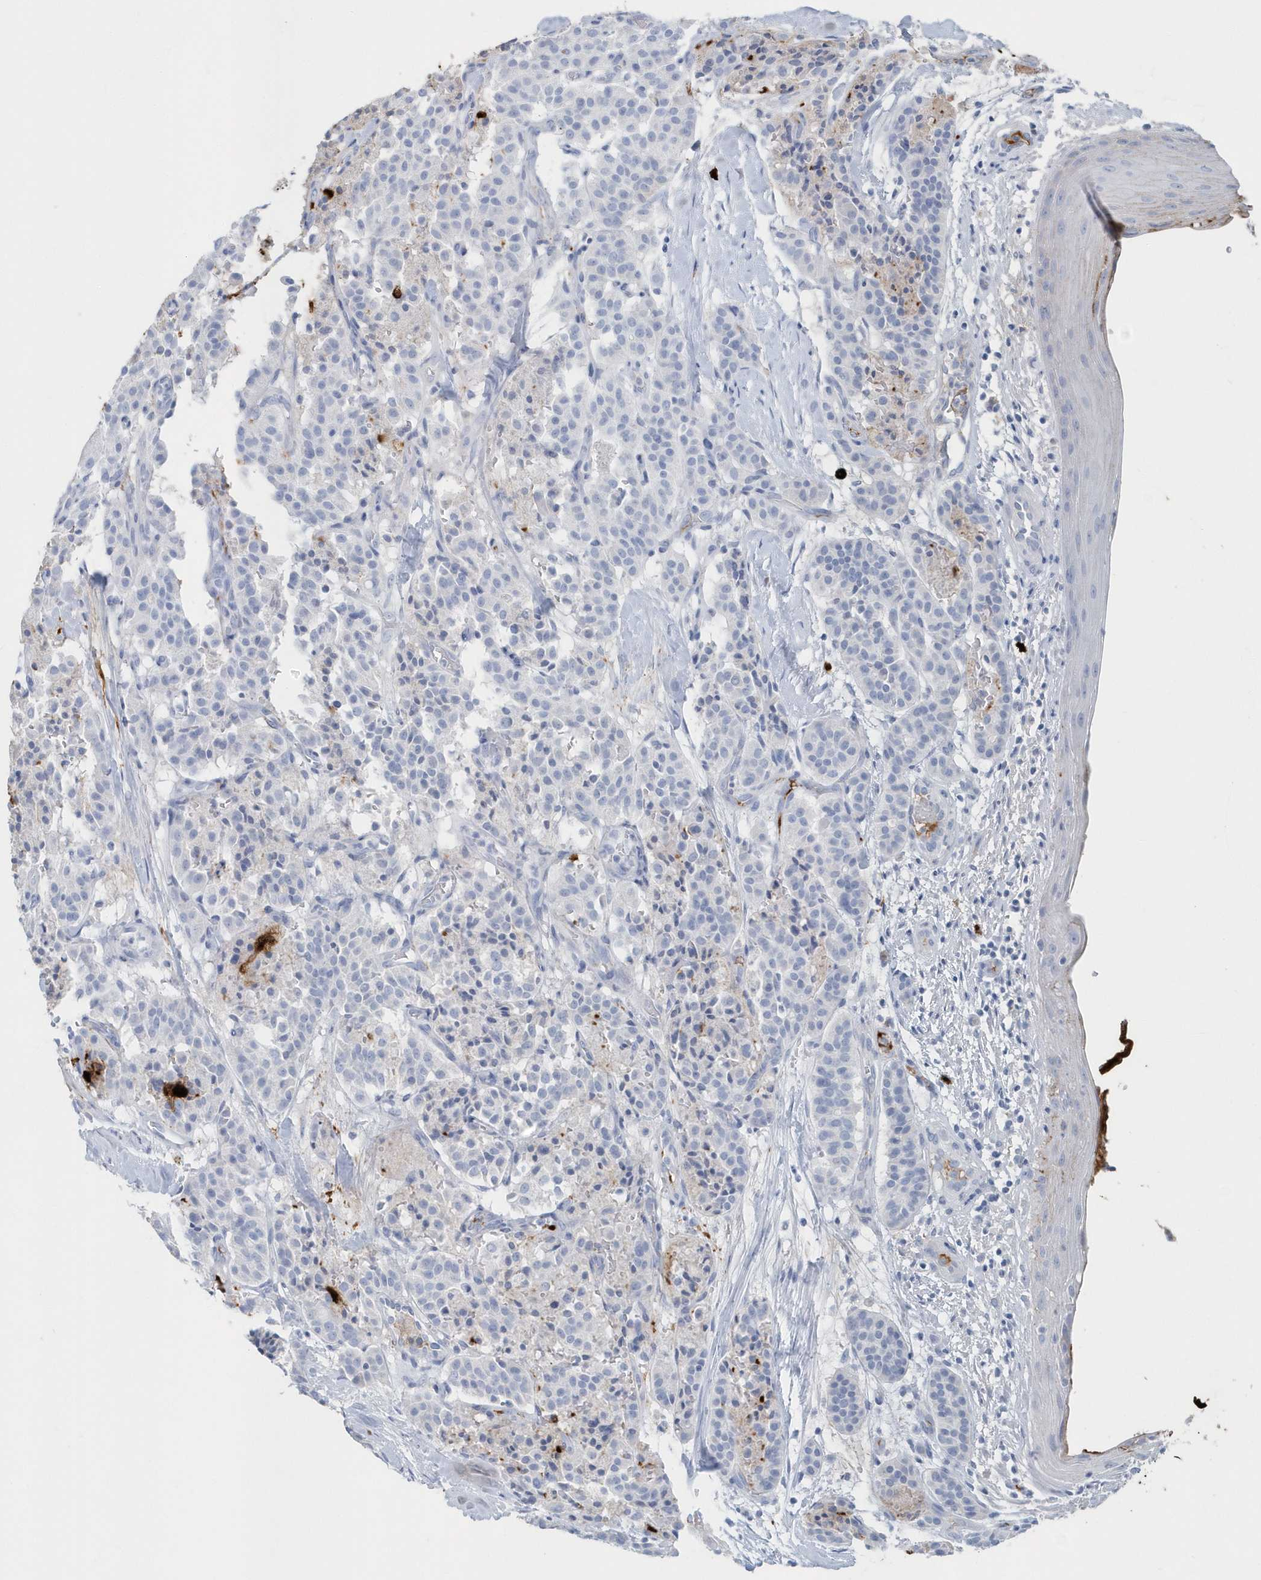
{"staining": {"intensity": "negative", "quantity": "none", "location": "none"}, "tissue": "carcinoid", "cell_type": "Tumor cells", "image_type": "cancer", "snomed": [{"axis": "morphology", "description": "Carcinoid, malignant, NOS"}, {"axis": "topography", "description": "Lung"}], "caption": "Tumor cells show no significant protein positivity in carcinoid. (Brightfield microscopy of DAB immunohistochemistry (IHC) at high magnification).", "gene": "JCHAIN", "patient": {"sex": "male", "age": 30}}